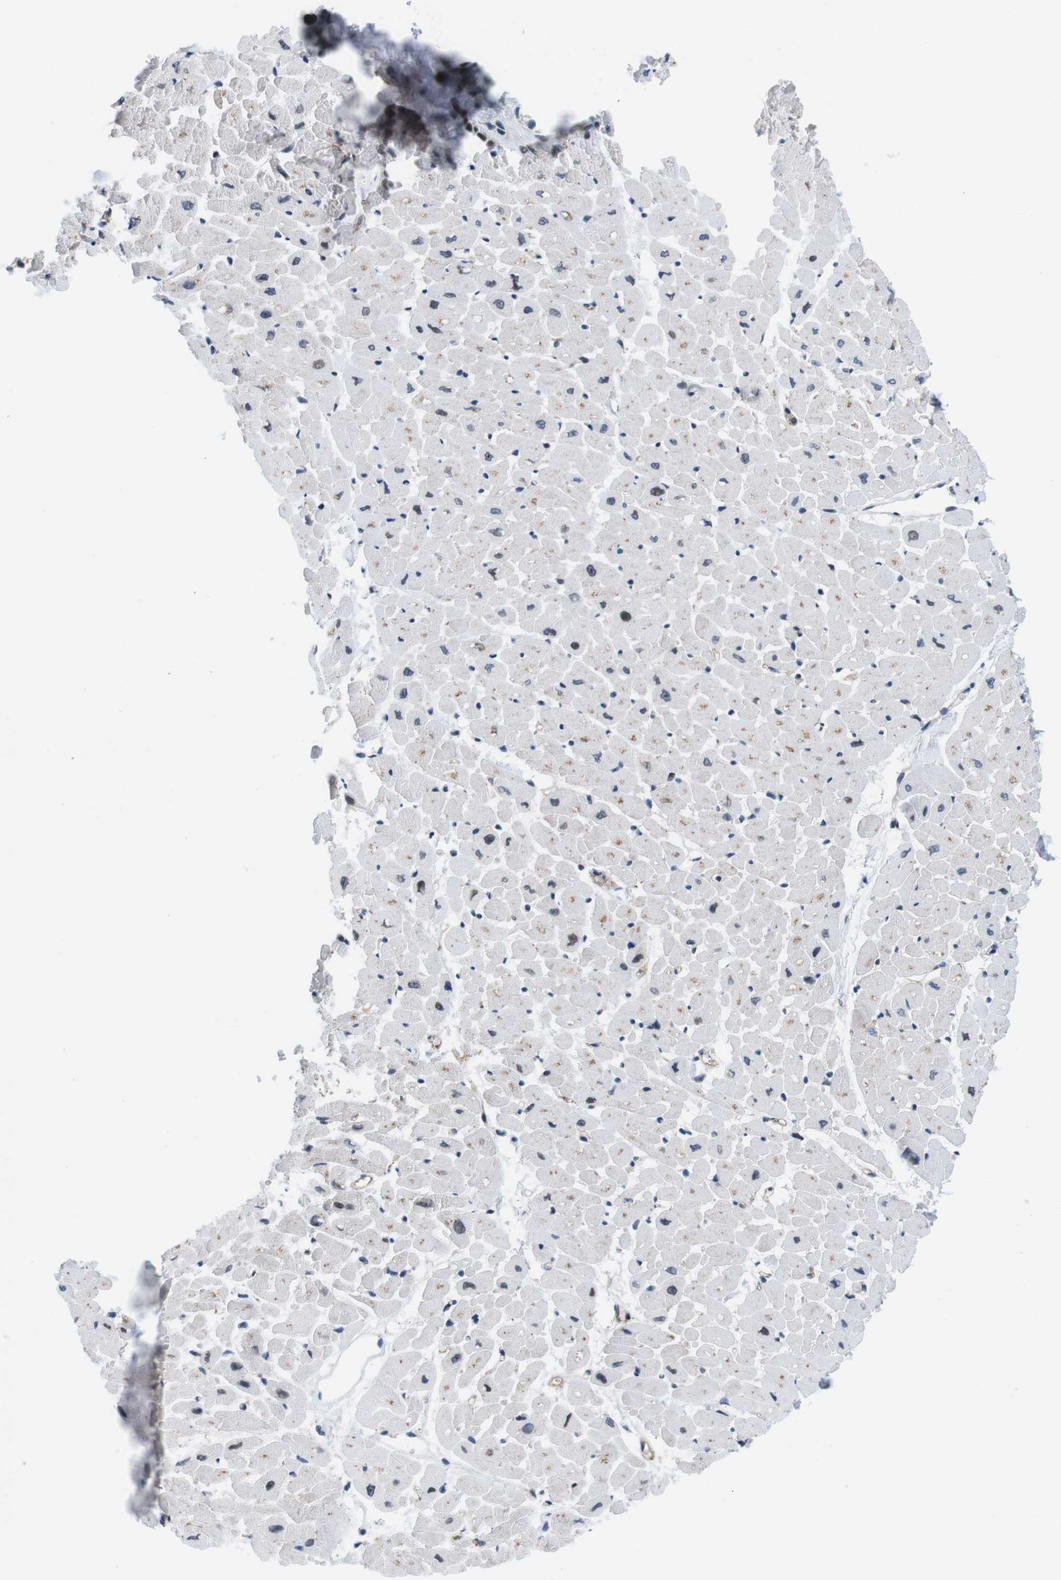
{"staining": {"intensity": "moderate", "quantity": "<25%", "location": "nuclear"}, "tissue": "heart muscle", "cell_type": "Cardiomyocytes", "image_type": "normal", "snomed": [{"axis": "morphology", "description": "Normal tissue, NOS"}, {"axis": "topography", "description": "Heart"}], "caption": "Heart muscle stained for a protein shows moderate nuclear positivity in cardiomyocytes. The protein is shown in brown color, while the nuclei are stained blue.", "gene": "MLH1", "patient": {"sex": "male", "age": 45}}